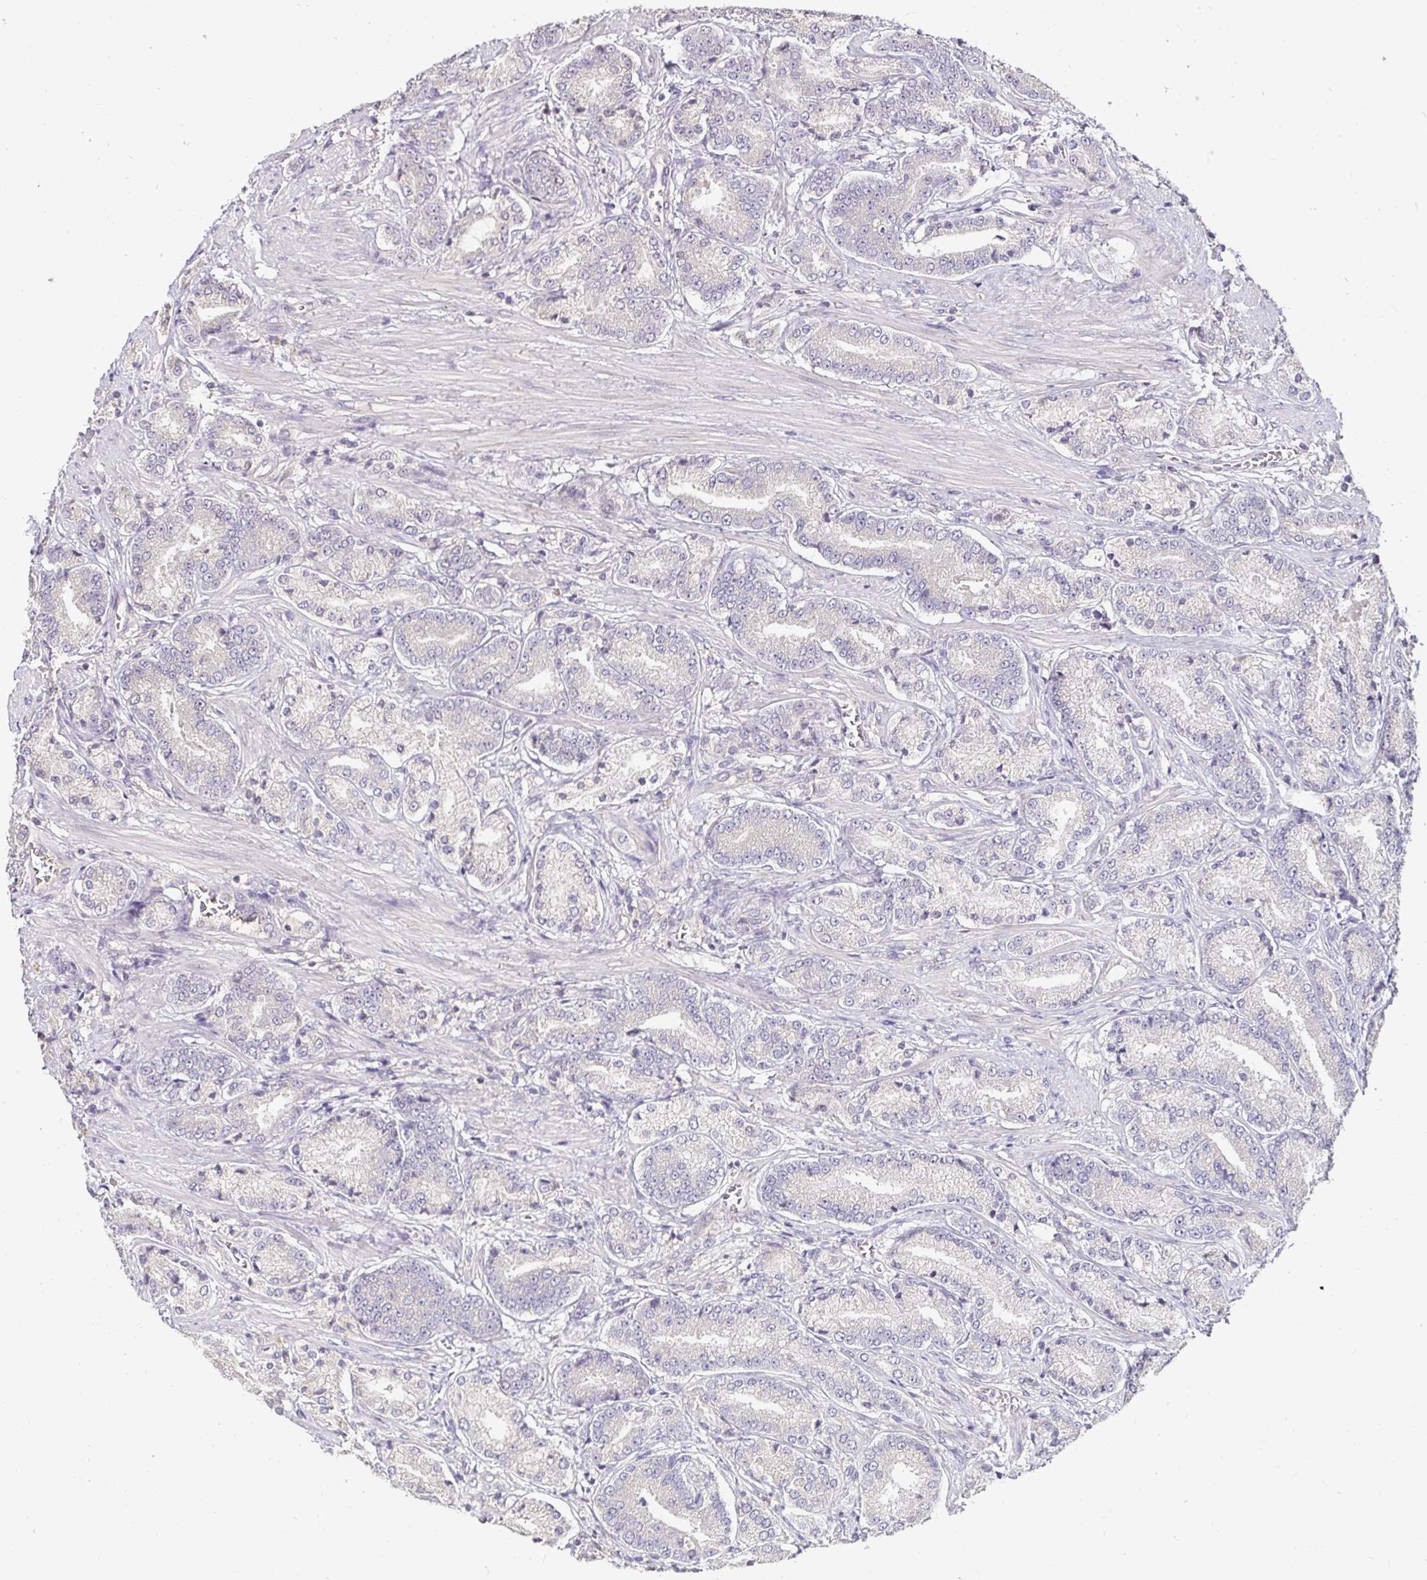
{"staining": {"intensity": "negative", "quantity": "none", "location": "none"}, "tissue": "prostate cancer", "cell_type": "Tumor cells", "image_type": "cancer", "snomed": [{"axis": "morphology", "description": "Adenocarcinoma, High grade"}, {"axis": "topography", "description": "Prostate and seminal vesicle, NOS"}], "caption": "Tumor cells show no significant expression in prostate cancer.", "gene": "ANLN", "patient": {"sex": "male", "age": 61}}